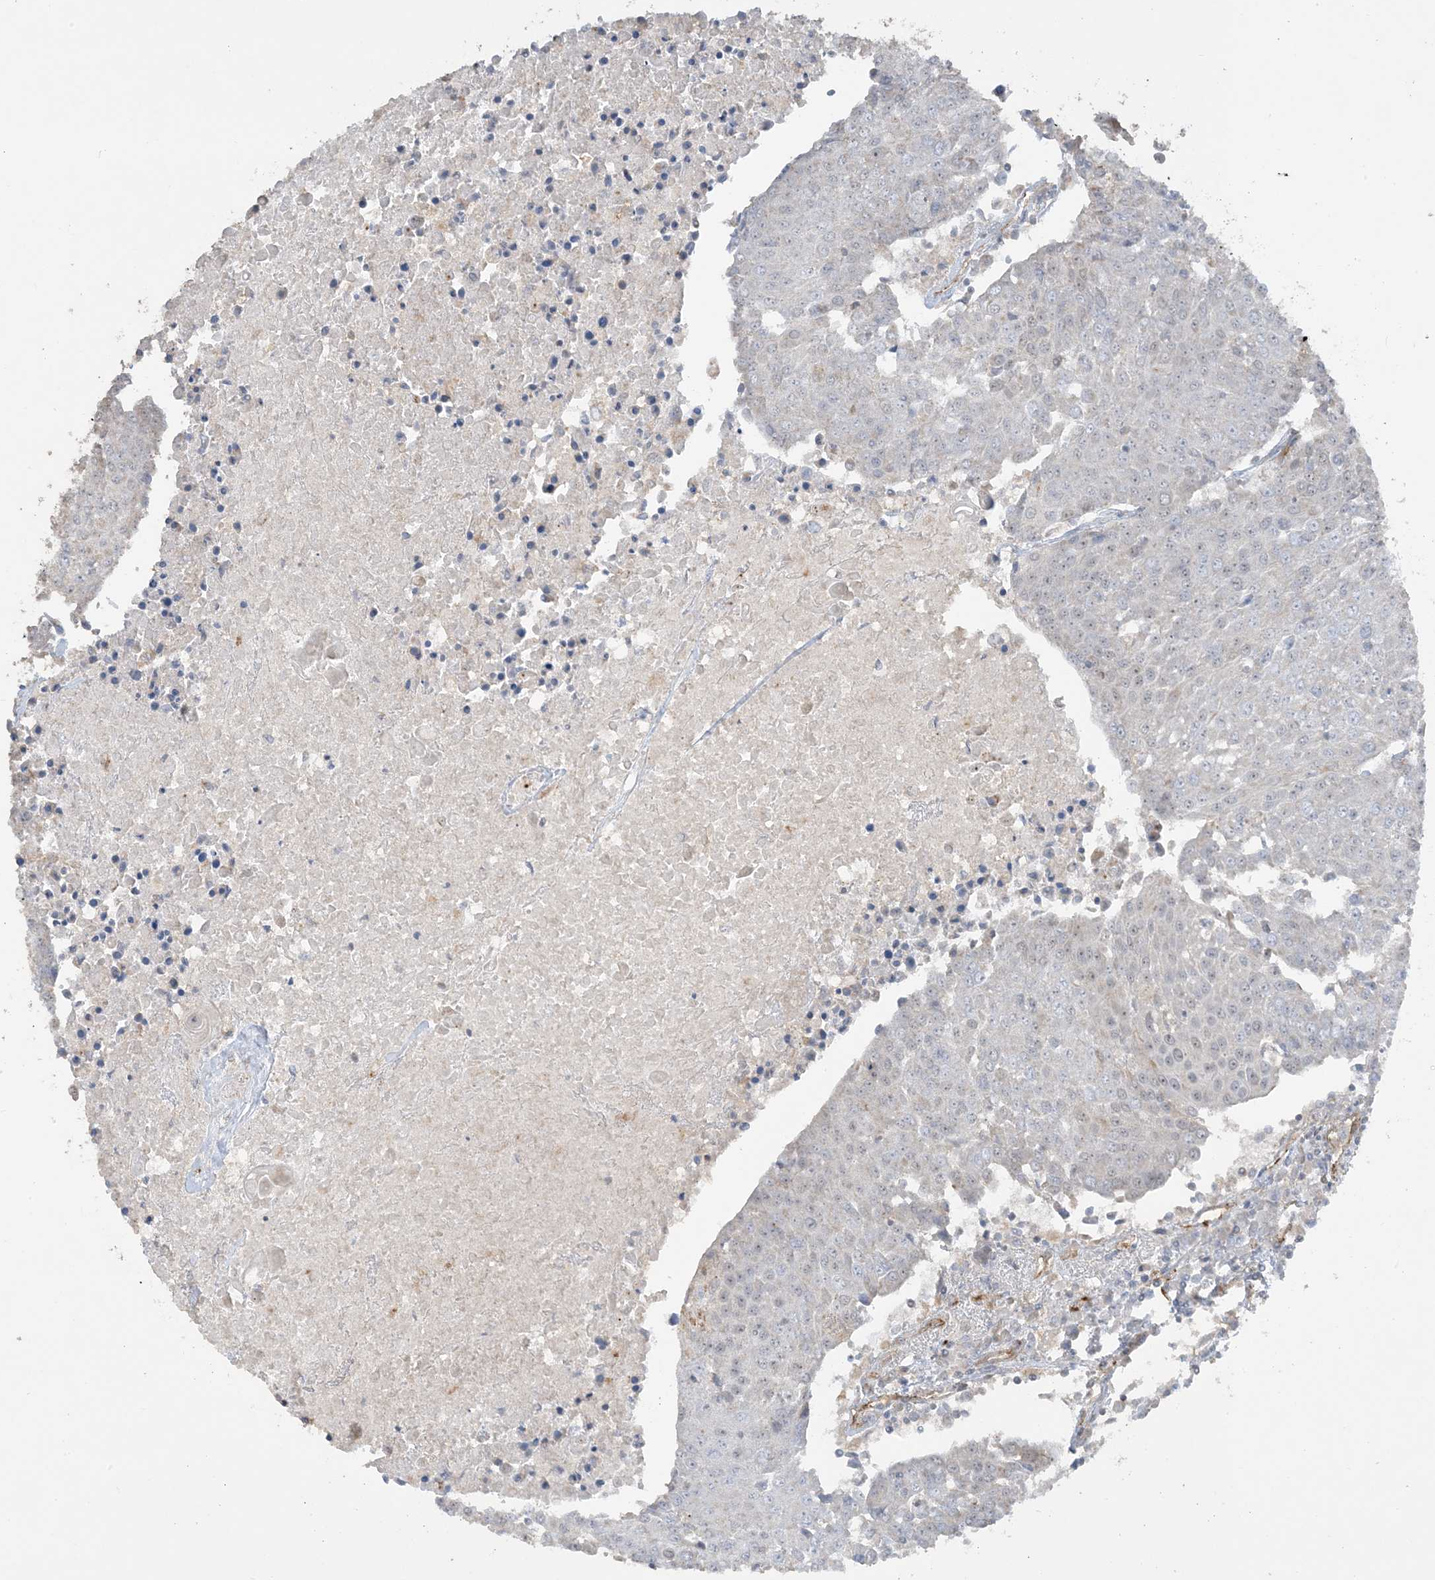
{"staining": {"intensity": "negative", "quantity": "none", "location": "none"}, "tissue": "urothelial cancer", "cell_type": "Tumor cells", "image_type": "cancer", "snomed": [{"axis": "morphology", "description": "Urothelial carcinoma, High grade"}, {"axis": "topography", "description": "Urinary bladder"}], "caption": "The micrograph shows no staining of tumor cells in urothelial cancer.", "gene": "AGA", "patient": {"sex": "female", "age": 85}}